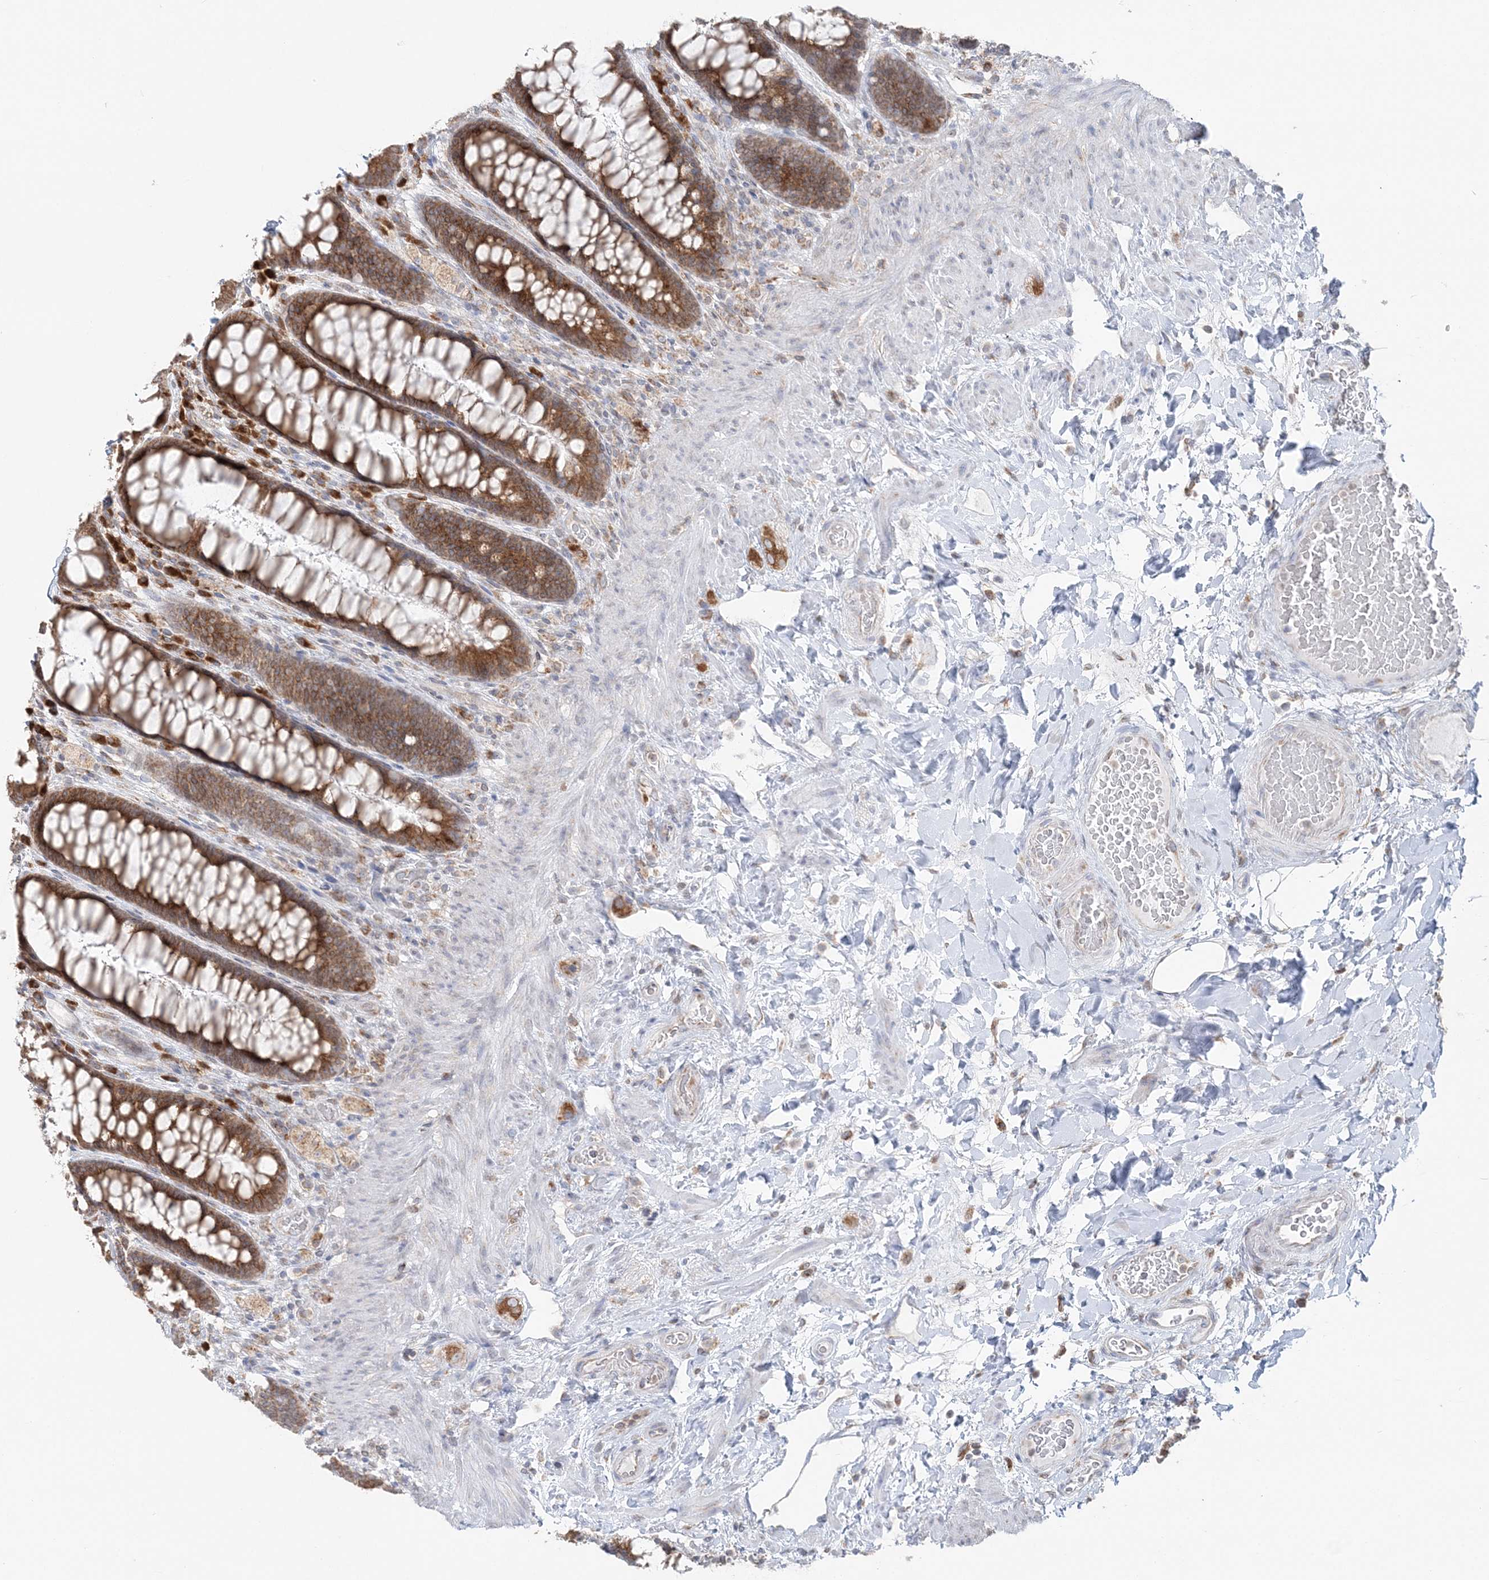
{"staining": {"intensity": "moderate", "quantity": ">75%", "location": "cytoplasmic/membranous"}, "tissue": "rectum", "cell_type": "Glandular cells", "image_type": "normal", "snomed": [{"axis": "morphology", "description": "Normal tissue, NOS"}, {"axis": "topography", "description": "Rectum"}], "caption": "Immunohistochemistry (IHC) micrograph of normal human rectum stained for a protein (brown), which shows medium levels of moderate cytoplasmic/membranous staining in about >75% of glandular cells.", "gene": "TMED10", "patient": {"sex": "female", "age": 46}}